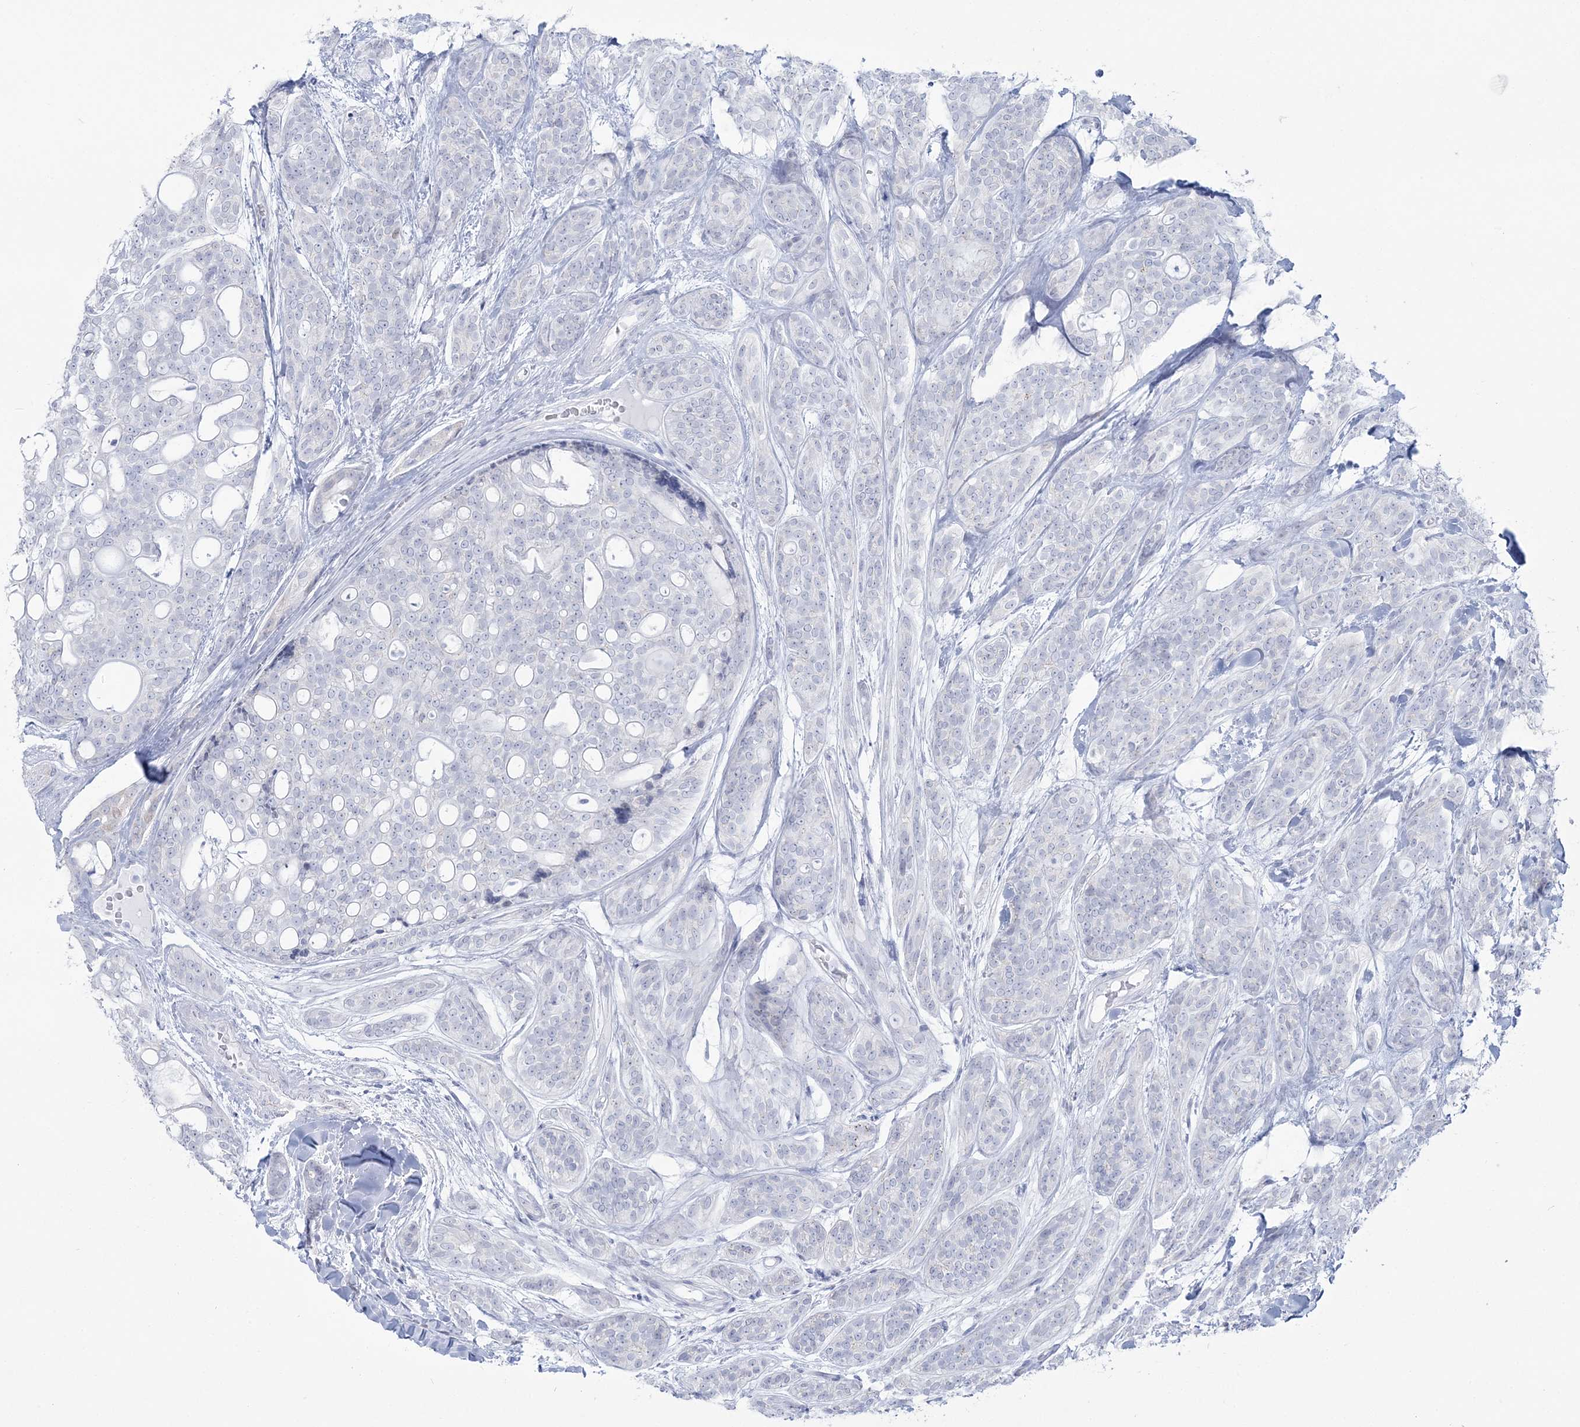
{"staining": {"intensity": "negative", "quantity": "none", "location": "none"}, "tissue": "head and neck cancer", "cell_type": "Tumor cells", "image_type": "cancer", "snomed": [{"axis": "morphology", "description": "Adenocarcinoma, NOS"}, {"axis": "topography", "description": "Head-Neck"}], "caption": "Histopathology image shows no significant protein positivity in tumor cells of head and neck adenocarcinoma.", "gene": "ZNF843", "patient": {"sex": "male", "age": 66}}